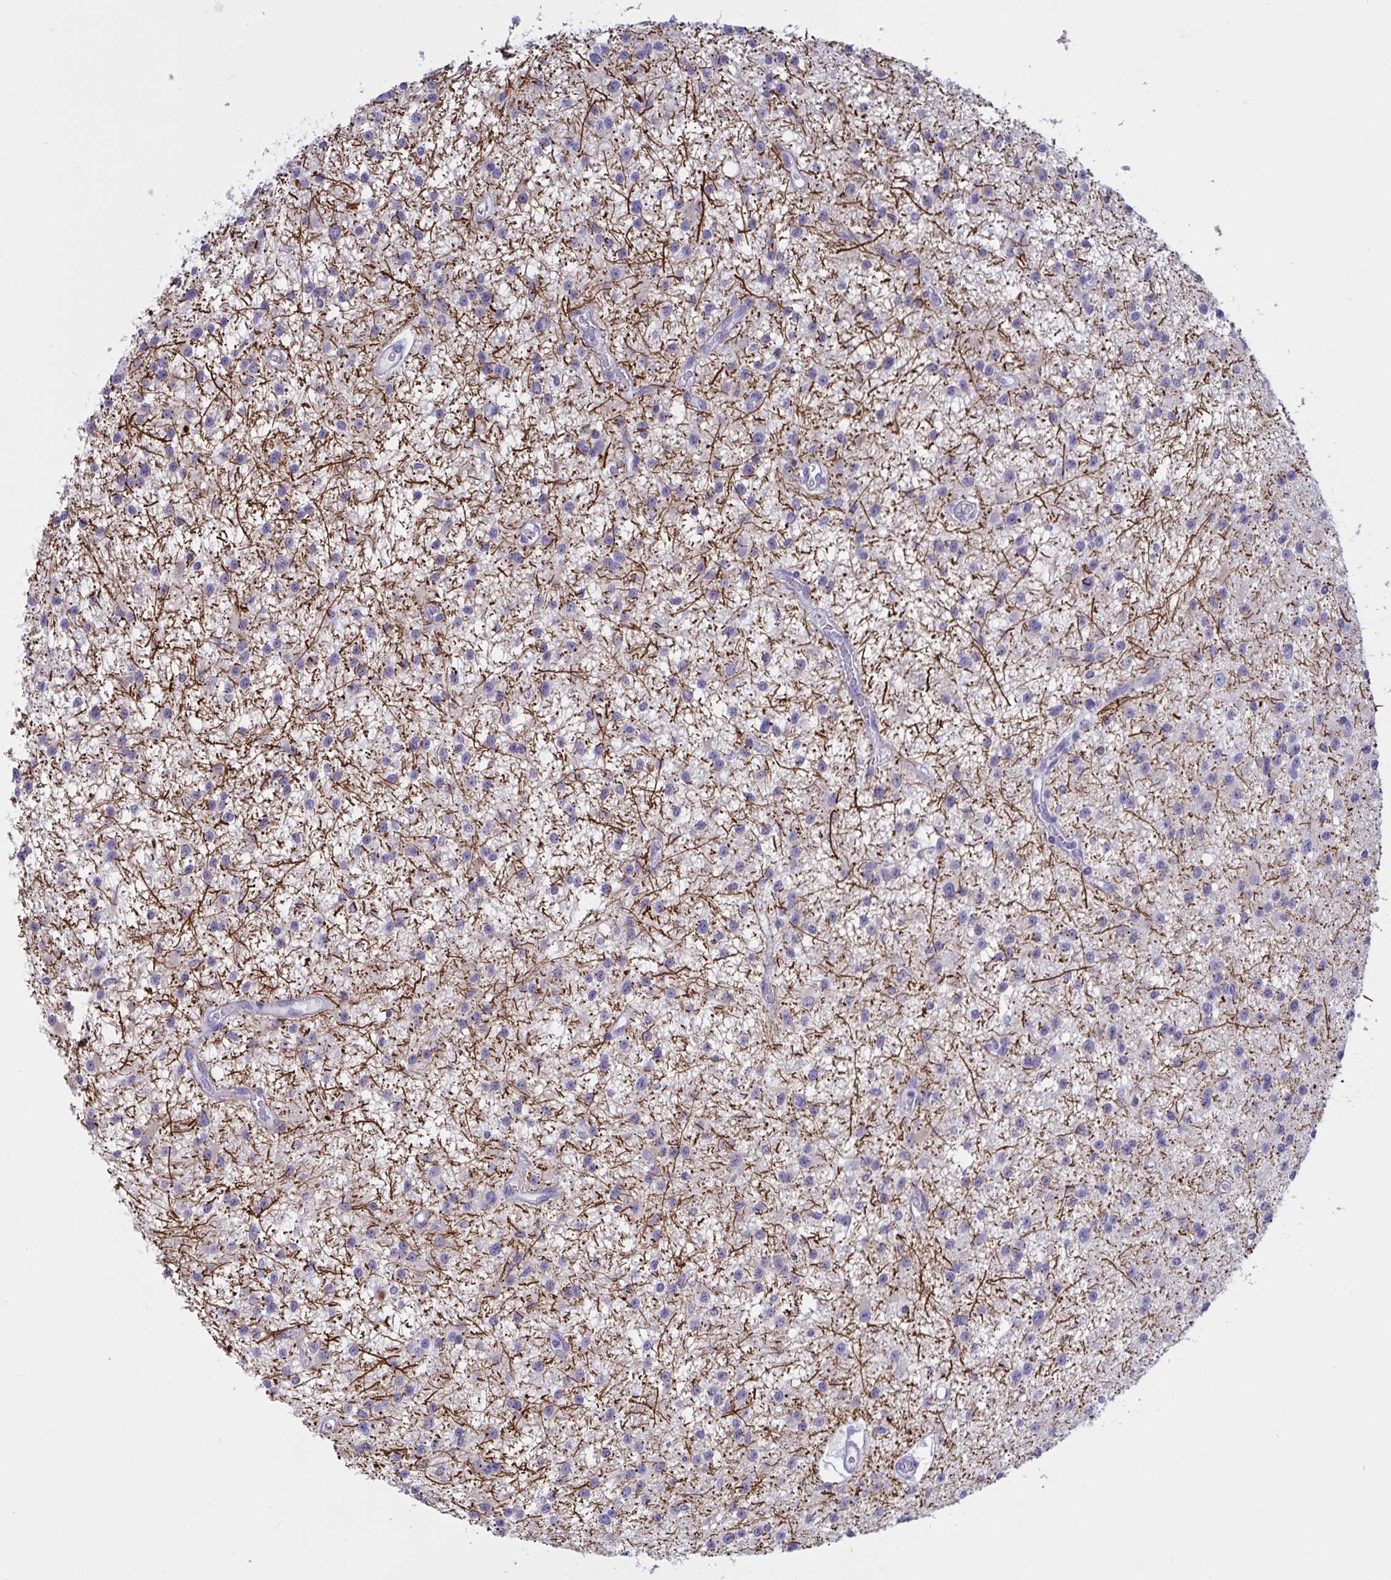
{"staining": {"intensity": "negative", "quantity": "none", "location": "none"}, "tissue": "glioma", "cell_type": "Tumor cells", "image_type": "cancer", "snomed": [{"axis": "morphology", "description": "Glioma, malignant, Low grade"}, {"axis": "topography", "description": "Brain"}], "caption": "The image reveals no staining of tumor cells in malignant glioma (low-grade).", "gene": "OXLD1", "patient": {"sex": "male", "age": 43}}